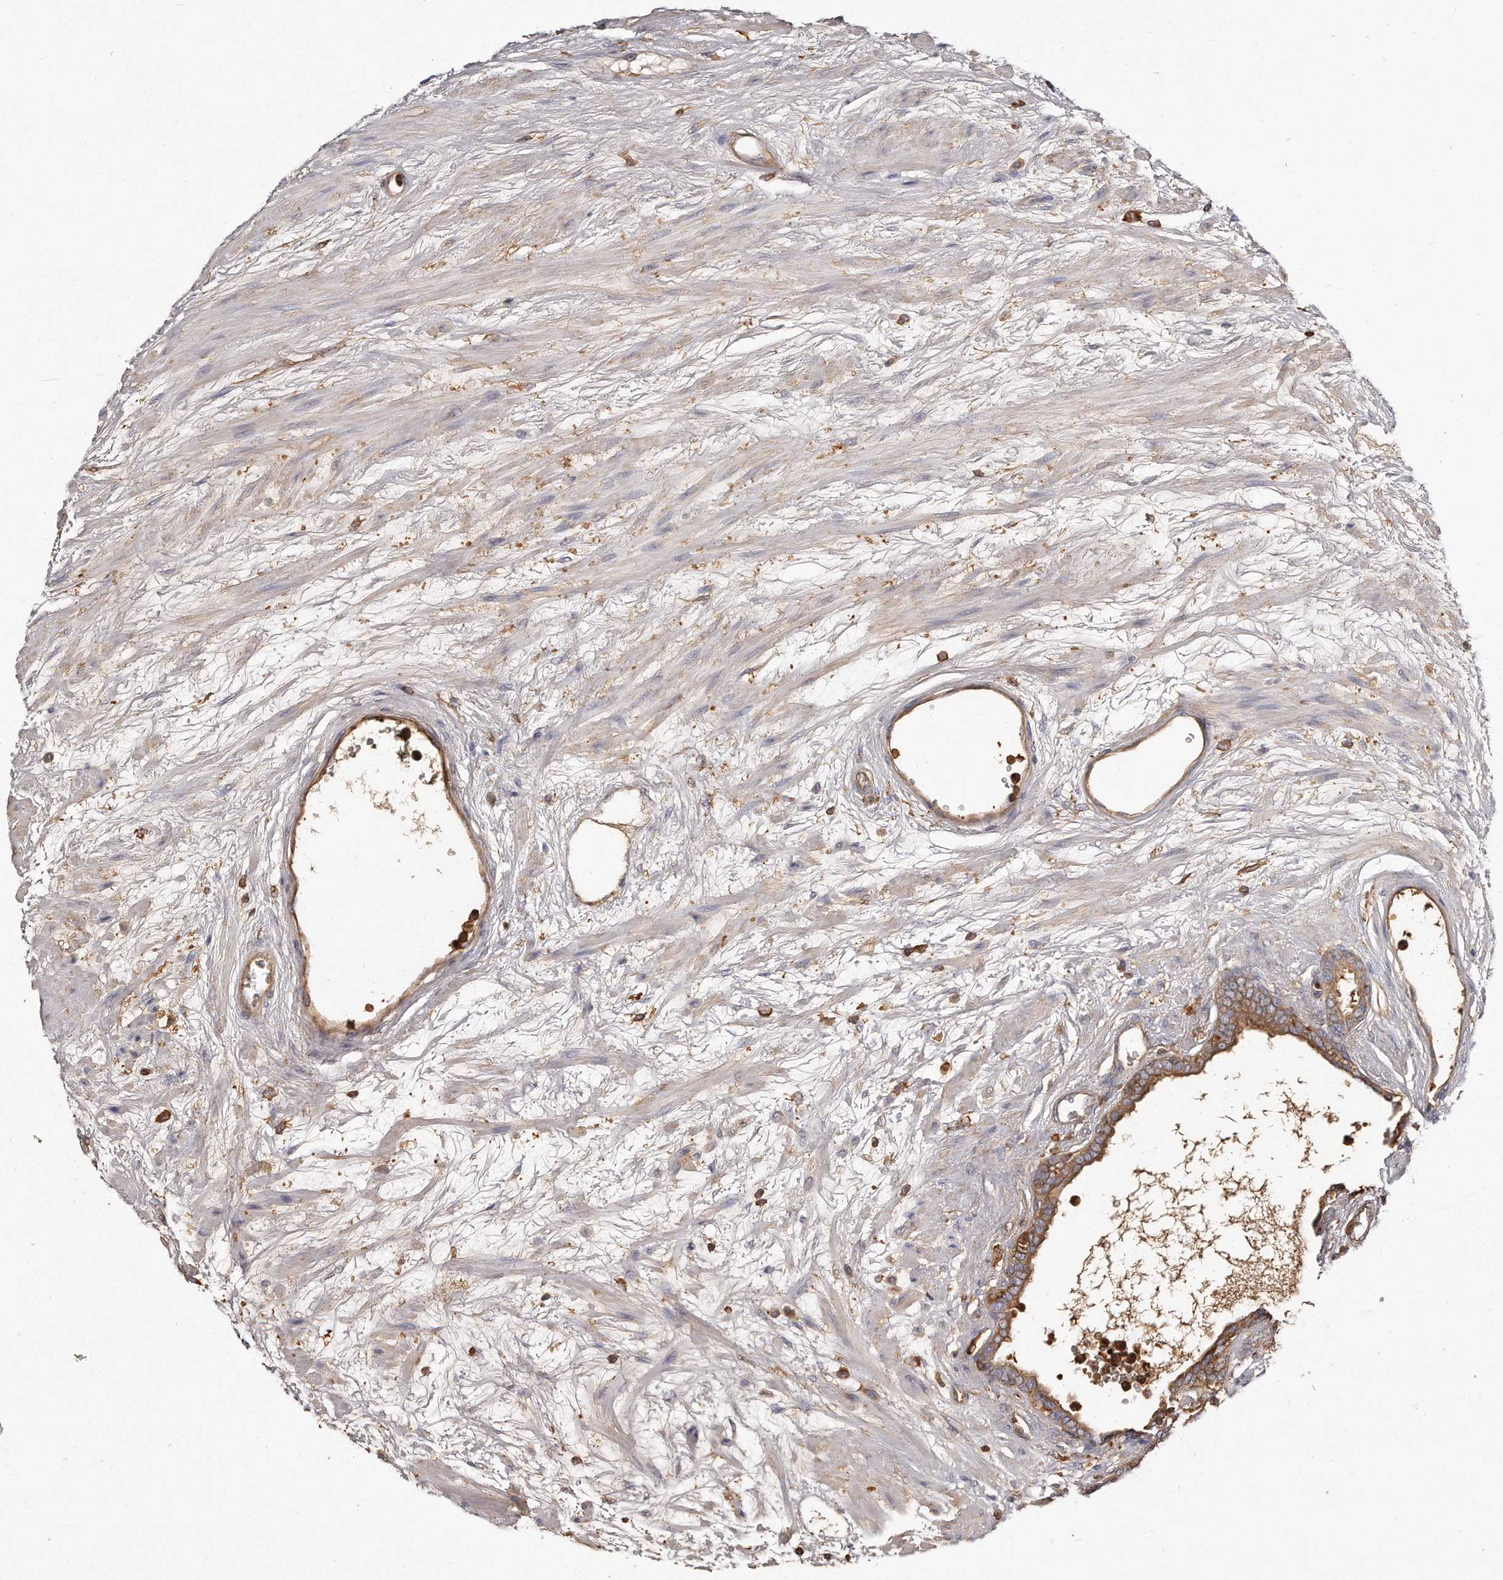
{"staining": {"intensity": "moderate", "quantity": ">75%", "location": "cytoplasmic/membranous"}, "tissue": "prostate cancer", "cell_type": "Tumor cells", "image_type": "cancer", "snomed": [{"axis": "morphology", "description": "Adenocarcinoma, Low grade"}, {"axis": "topography", "description": "Prostate"}], "caption": "A micrograph of prostate low-grade adenocarcinoma stained for a protein demonstrates moderate cytoplasmic/membranous brown staining in tumor cells.", "gene": "CAP1", "patient": {"sex": "male", "age": 60}}